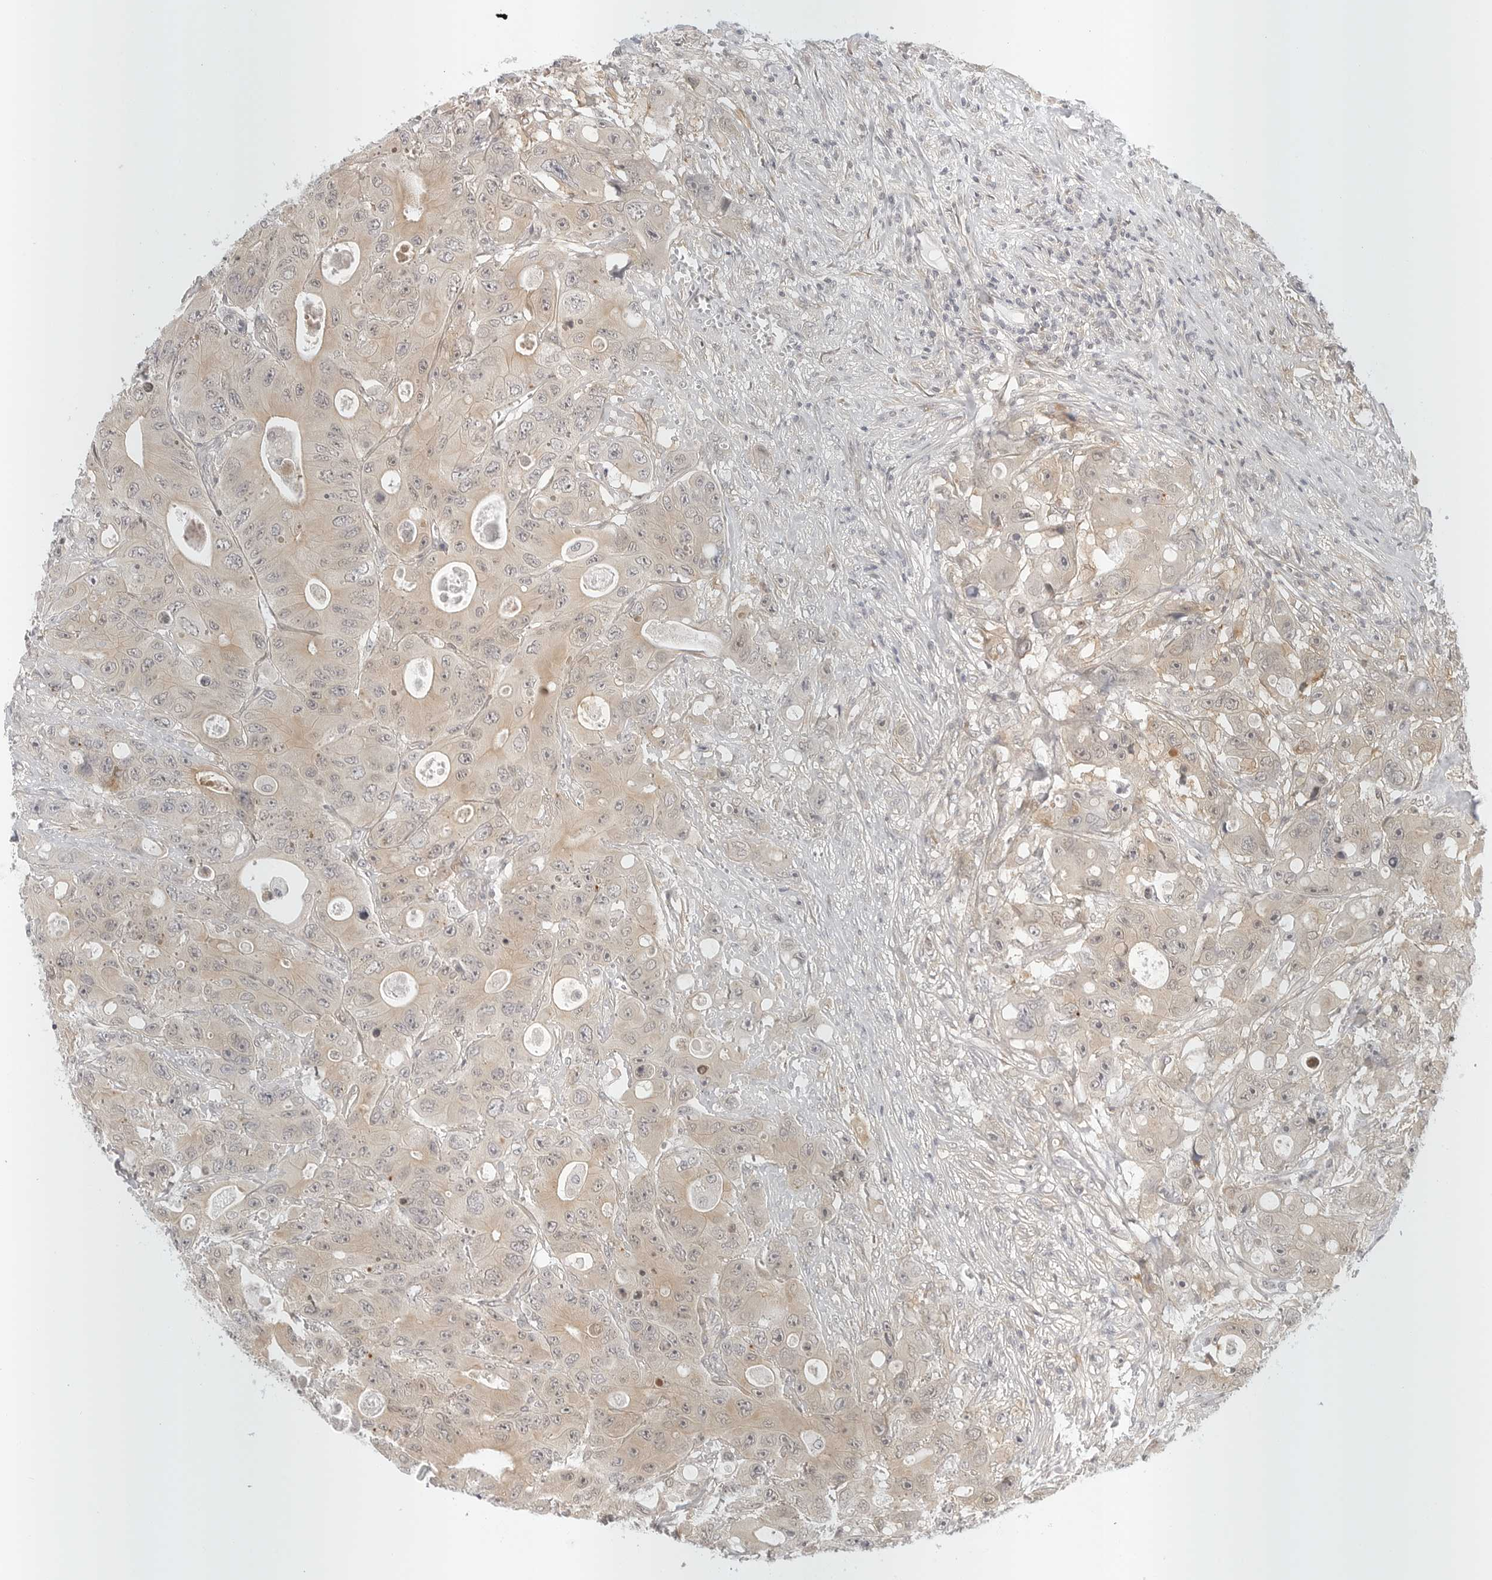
{"staining": {"intensity": "weak", "quantity": ">75%", "location": "cytoplasmic/membranous"}, "tissue": "colorectal cancer", "cell_type": "Tumor cells", "image_type": "cancer", "snomed": [{"axis": "morphology", "description": "Adenocarcinoma, NOS"}, {"axis": "topography", "description": "Colon"}], "caption": "Brown immunohistochemical staining in colorectal cancer displays weak cytoplasmic/membranous expression in about >75% of tumor cells.", "gene": "TCP1", "patient": {"sex": "female", "age": 46}}